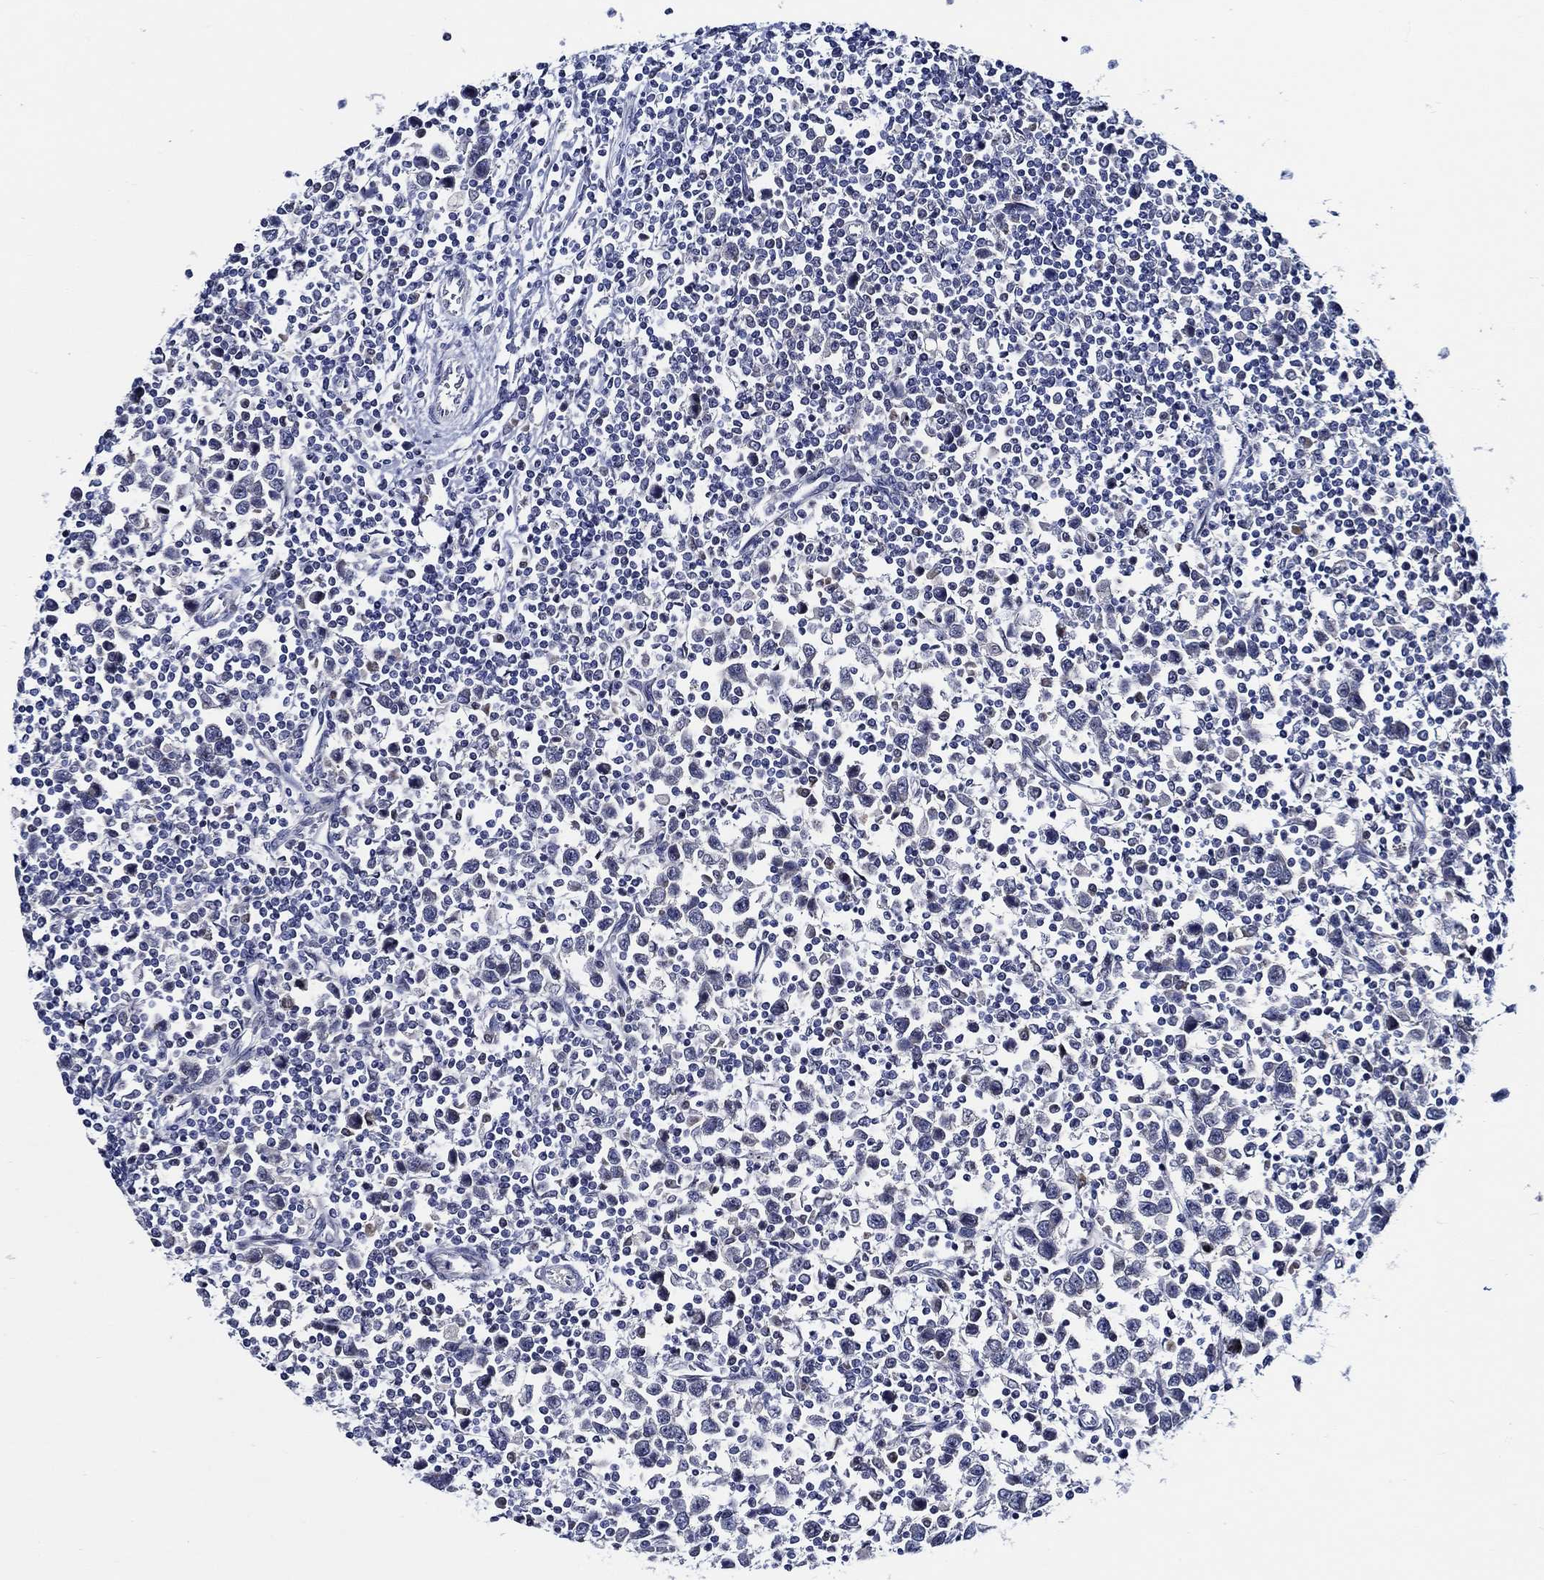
{"staining": {"intensity": "negative", "quantity": "none", "location": "none"}, "tissue": "testis cancer", "cell_type": "Tumor cells", "image_type": "cancer", "snomed": [{"axis": "morphology", "description": "Normal tissue, NOS"}, {"axis": "morphology", "description": "Seminoma, NOS"}, {"axis": "topography", "description": "Testis"}, {"axis": "topography", "description": "Epididymis"}], "caption": "The photomicrograph demonstrates no staining of tumor cells in testis cancer (seminoma).", "gene": "C8orf48", "patient": {"sex": "male", "age": 34}}